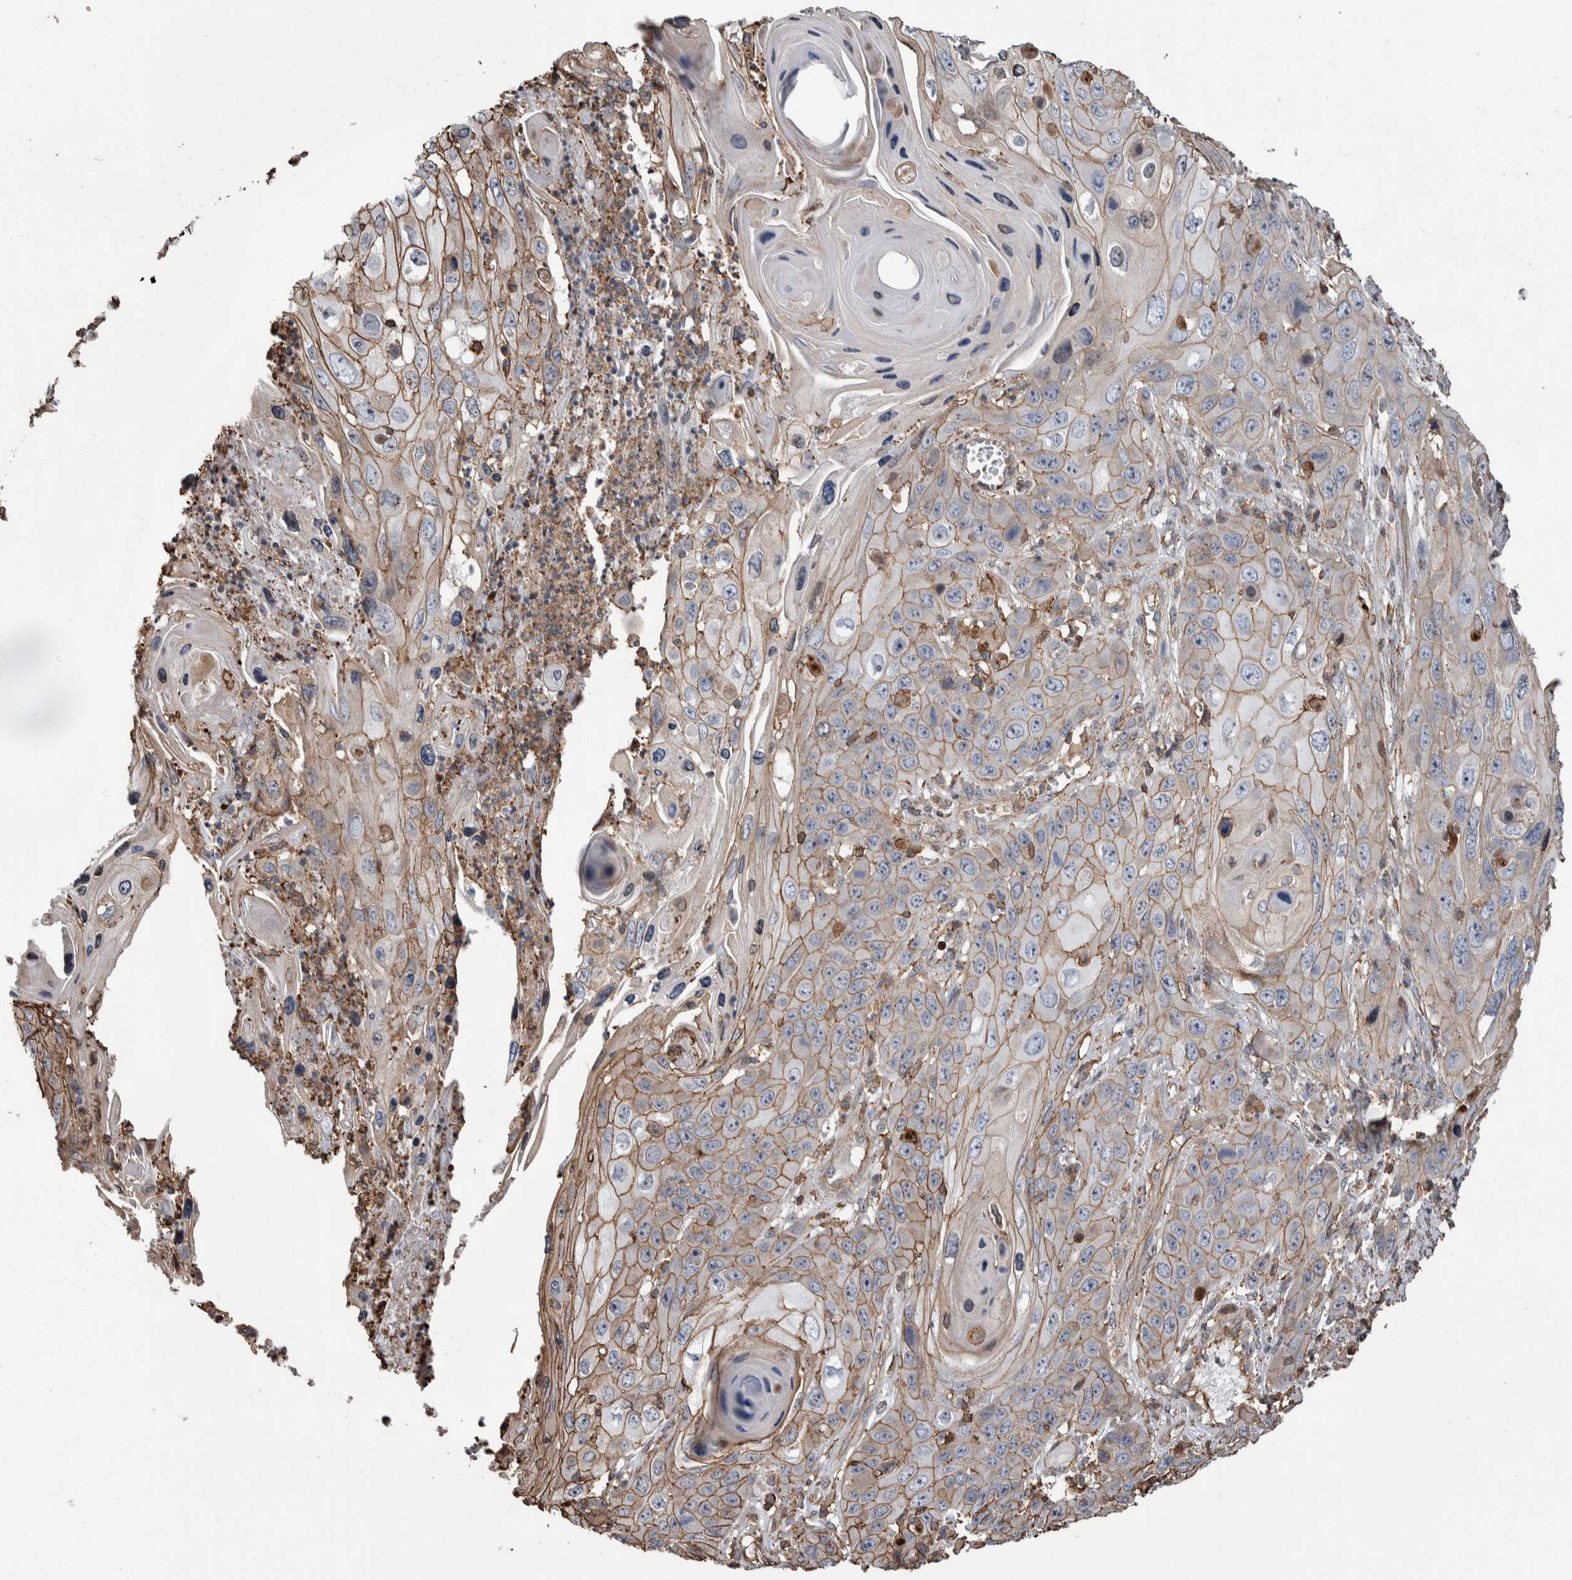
{"staining": {"intensity": "weak", "quantity": ">75%", "location": "cytoplasmic/membranous"}, "tissue": "skin cancer", "cell_type": "Tumor cells", "image_type": "cancer", "snomed": [{"axis": "morphology", "description": "Squamous cell carcinoma, NOS"}, {"axis": "topography", "description": "Skin"}], "caption": "This image reveals immunohistochemistry (IHC) staining of skin cancer (squamous cell carcinoma), with low weak cytoplasmic/membranous positivity in approximately >75% of tumor cells.", "gene": "ENPP2", "patient": {"sex": "male", "age": 55}}